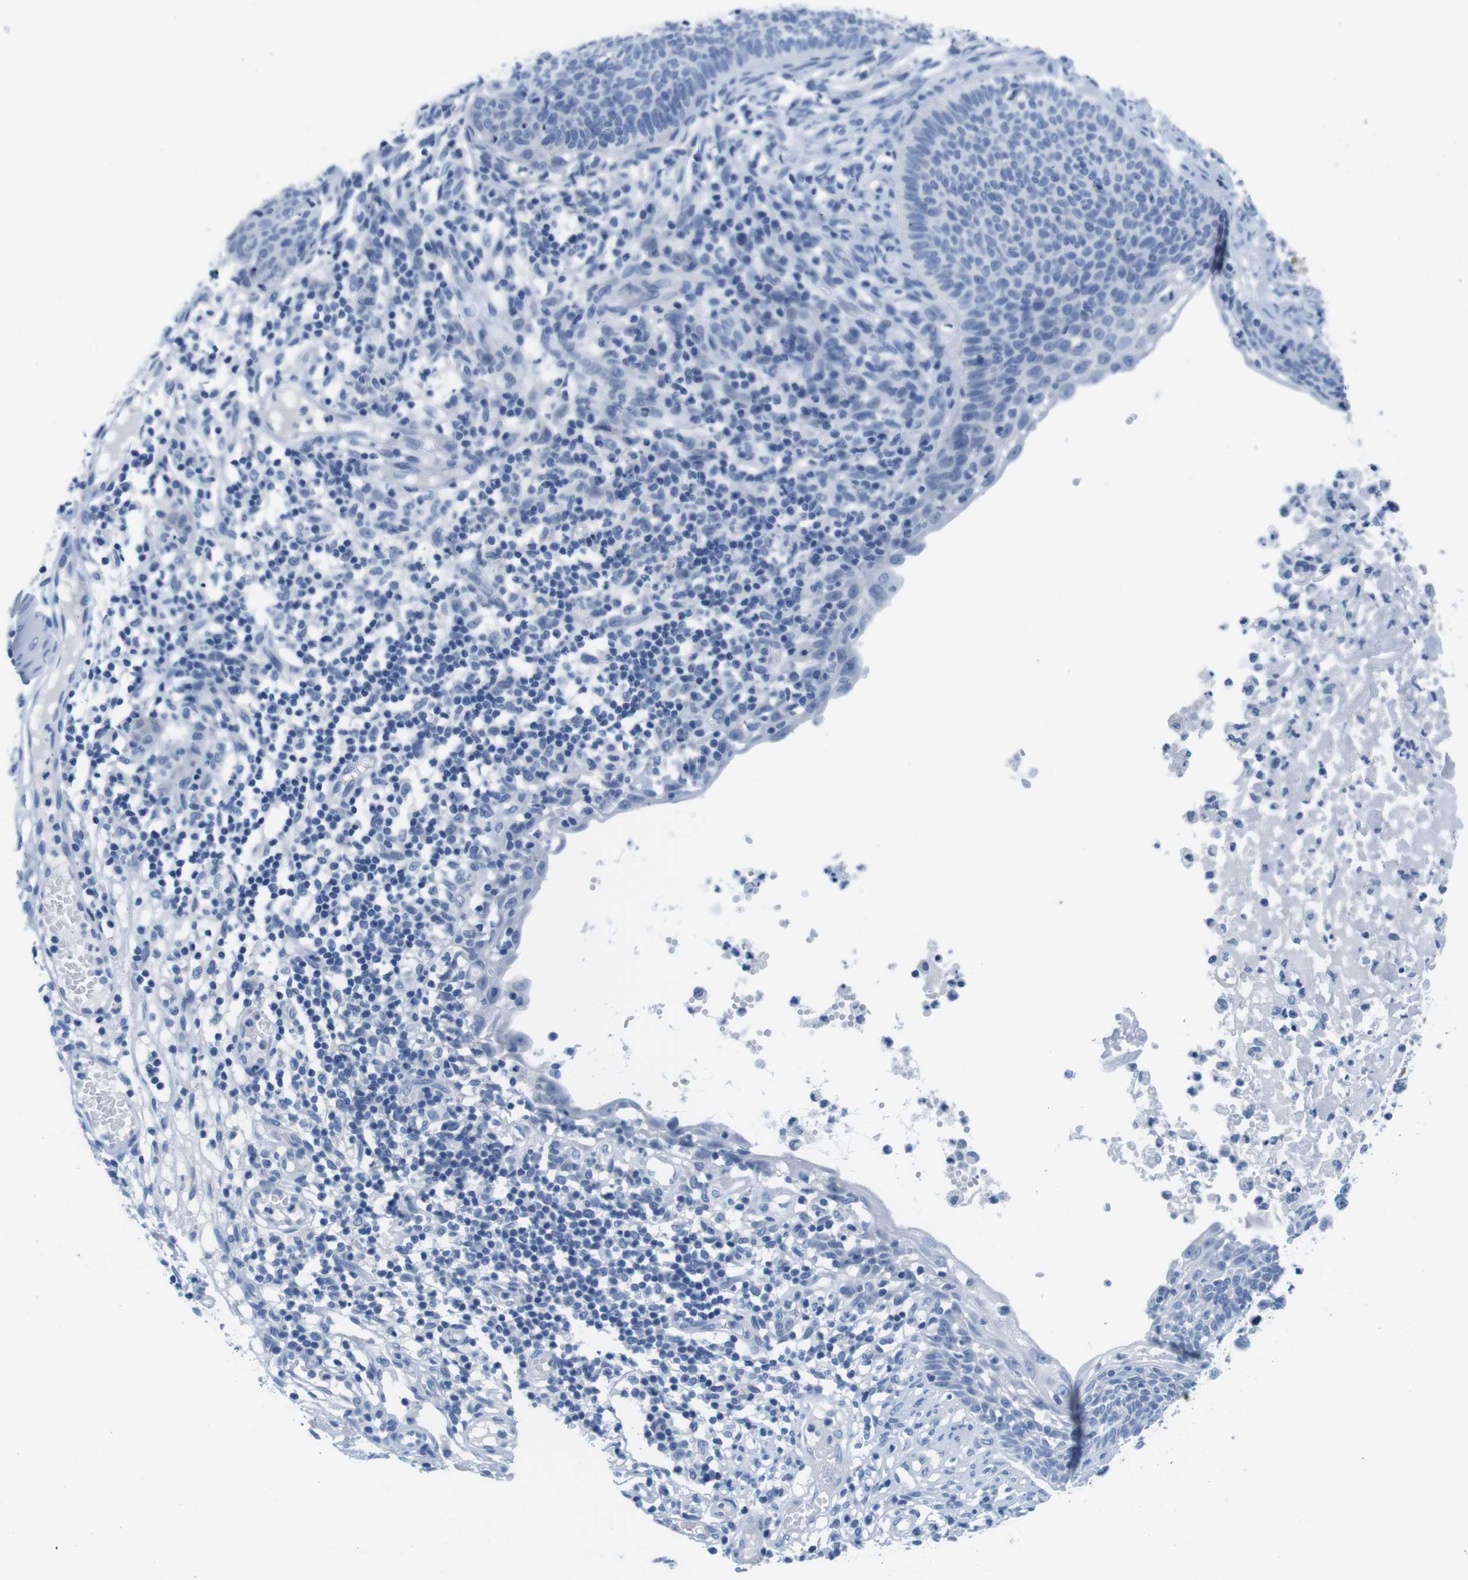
{"staining": {"intensity": "negative", "quantity": "none", "location": "none"}, "tissue": "skin cancer", "cell_type": "Tumor cells", "image_type": "cancer", "snomed": [{"axis": "morphology", "description": "Normal tissue, NOS"}, {"axis": "morphology", "description": "Basal cell carcinoma"}, {"axis": "topography", "description": "Skin"}], "caption": "High magnification brightfield microscopy of skin cancer stained with DAB (3,3'-diaminobenzidine) (brown) and counterstained with hematoxylin (blue): tumor cells show no significant staining.", "gene": "MAP6", "patient": {"sex": "male", "age": 87}}